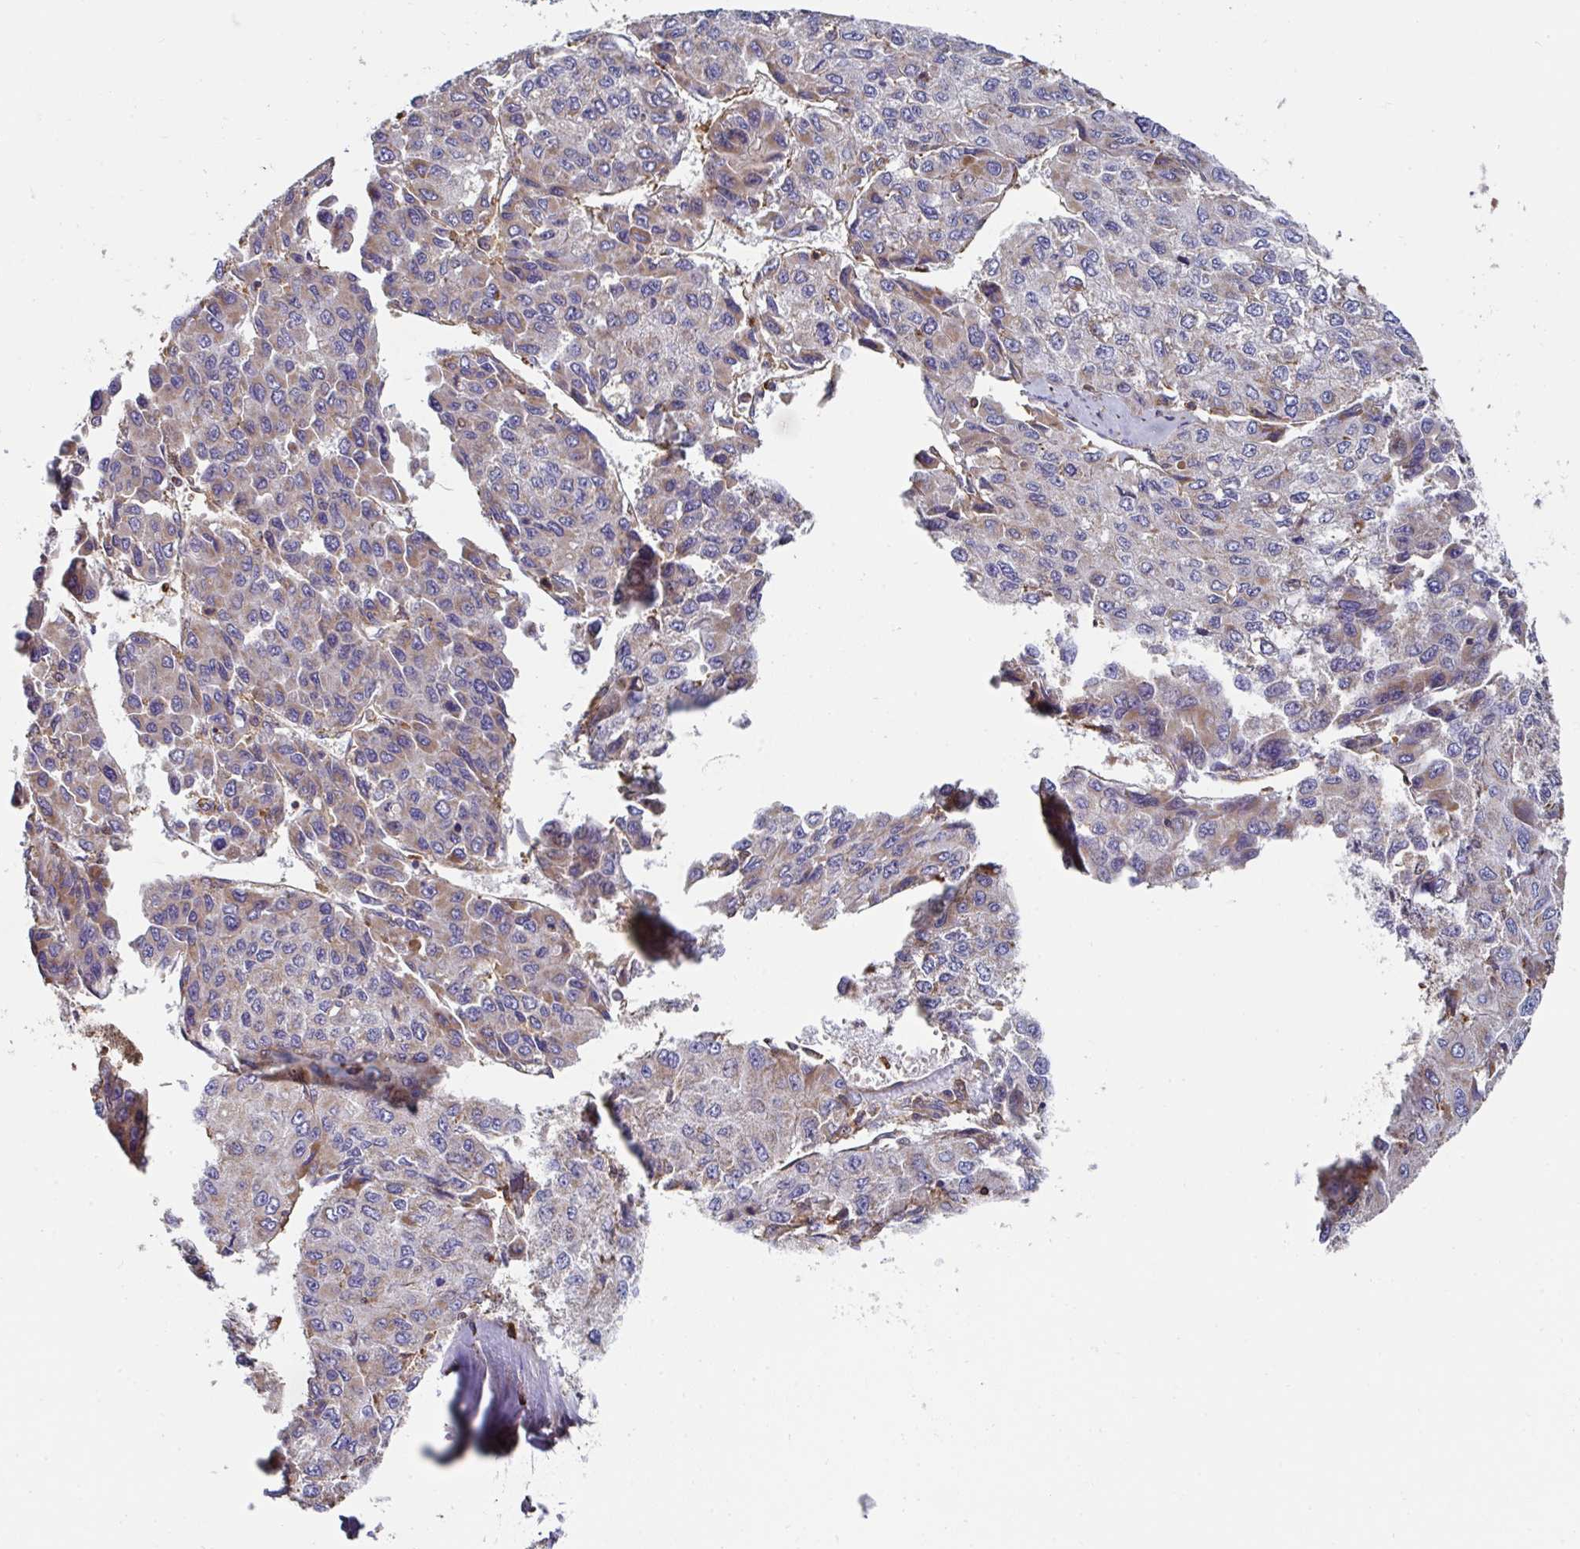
{"staining": {"intensity": "weak", "quantity": "25%-75%", "location": "cytoplasmic/membranous"}, "tissue": "liver cancer", "cell_type": "Tumor cells", "image_type": "cancer", "snomed": [{"axis": "morphology", "description": "Carcinoma, Hepatocellular, NOS"}, {"axis": "topography", "description": "Liver"}], "caption": "Protein expression analysis of human hepatocellular carcinoma (liver) reveals weak cytoplasmic/membranous expression in approximately 25%-75% of tumor cells.", "gene": "DZANK1", "patient": {"sex": "female", "age": 66}}